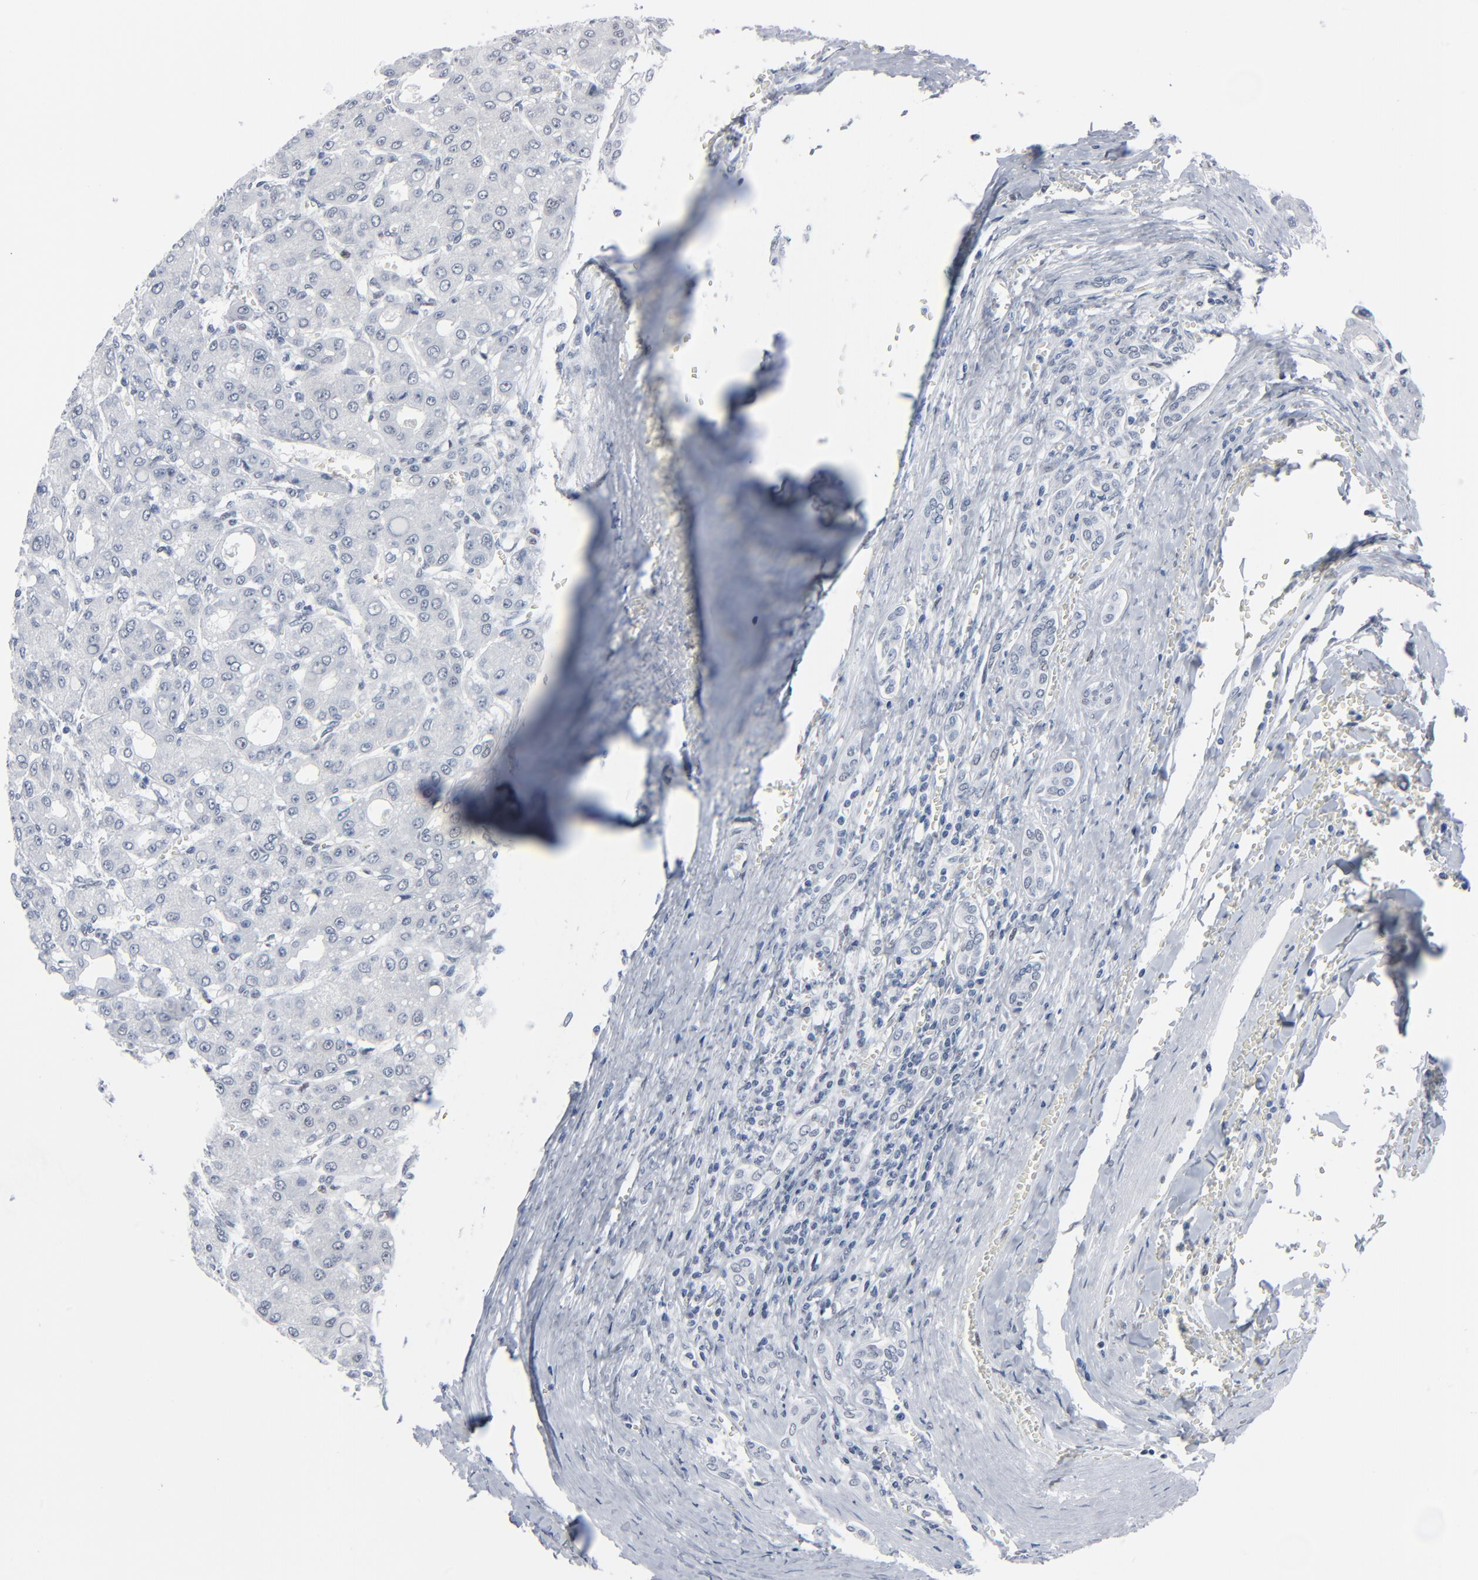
{"staining": {"intensity": "negative", "quantity": "none", "location": "none"}, "tissue": "liver cancer", "cell_type": "Tumor cells", "image_type": "cancer", "snomed": [{"axis": "morphology", "description": "Carcinoma, Hepatocellular, NOS"}, {"axis": "topography", "description": "Liver"}], "caption": "Protein analysis of liver cancer displays no significant expression in tumor cells.", "gene": "SIRT1", "patient": {"sex": "male", "age": 69}}